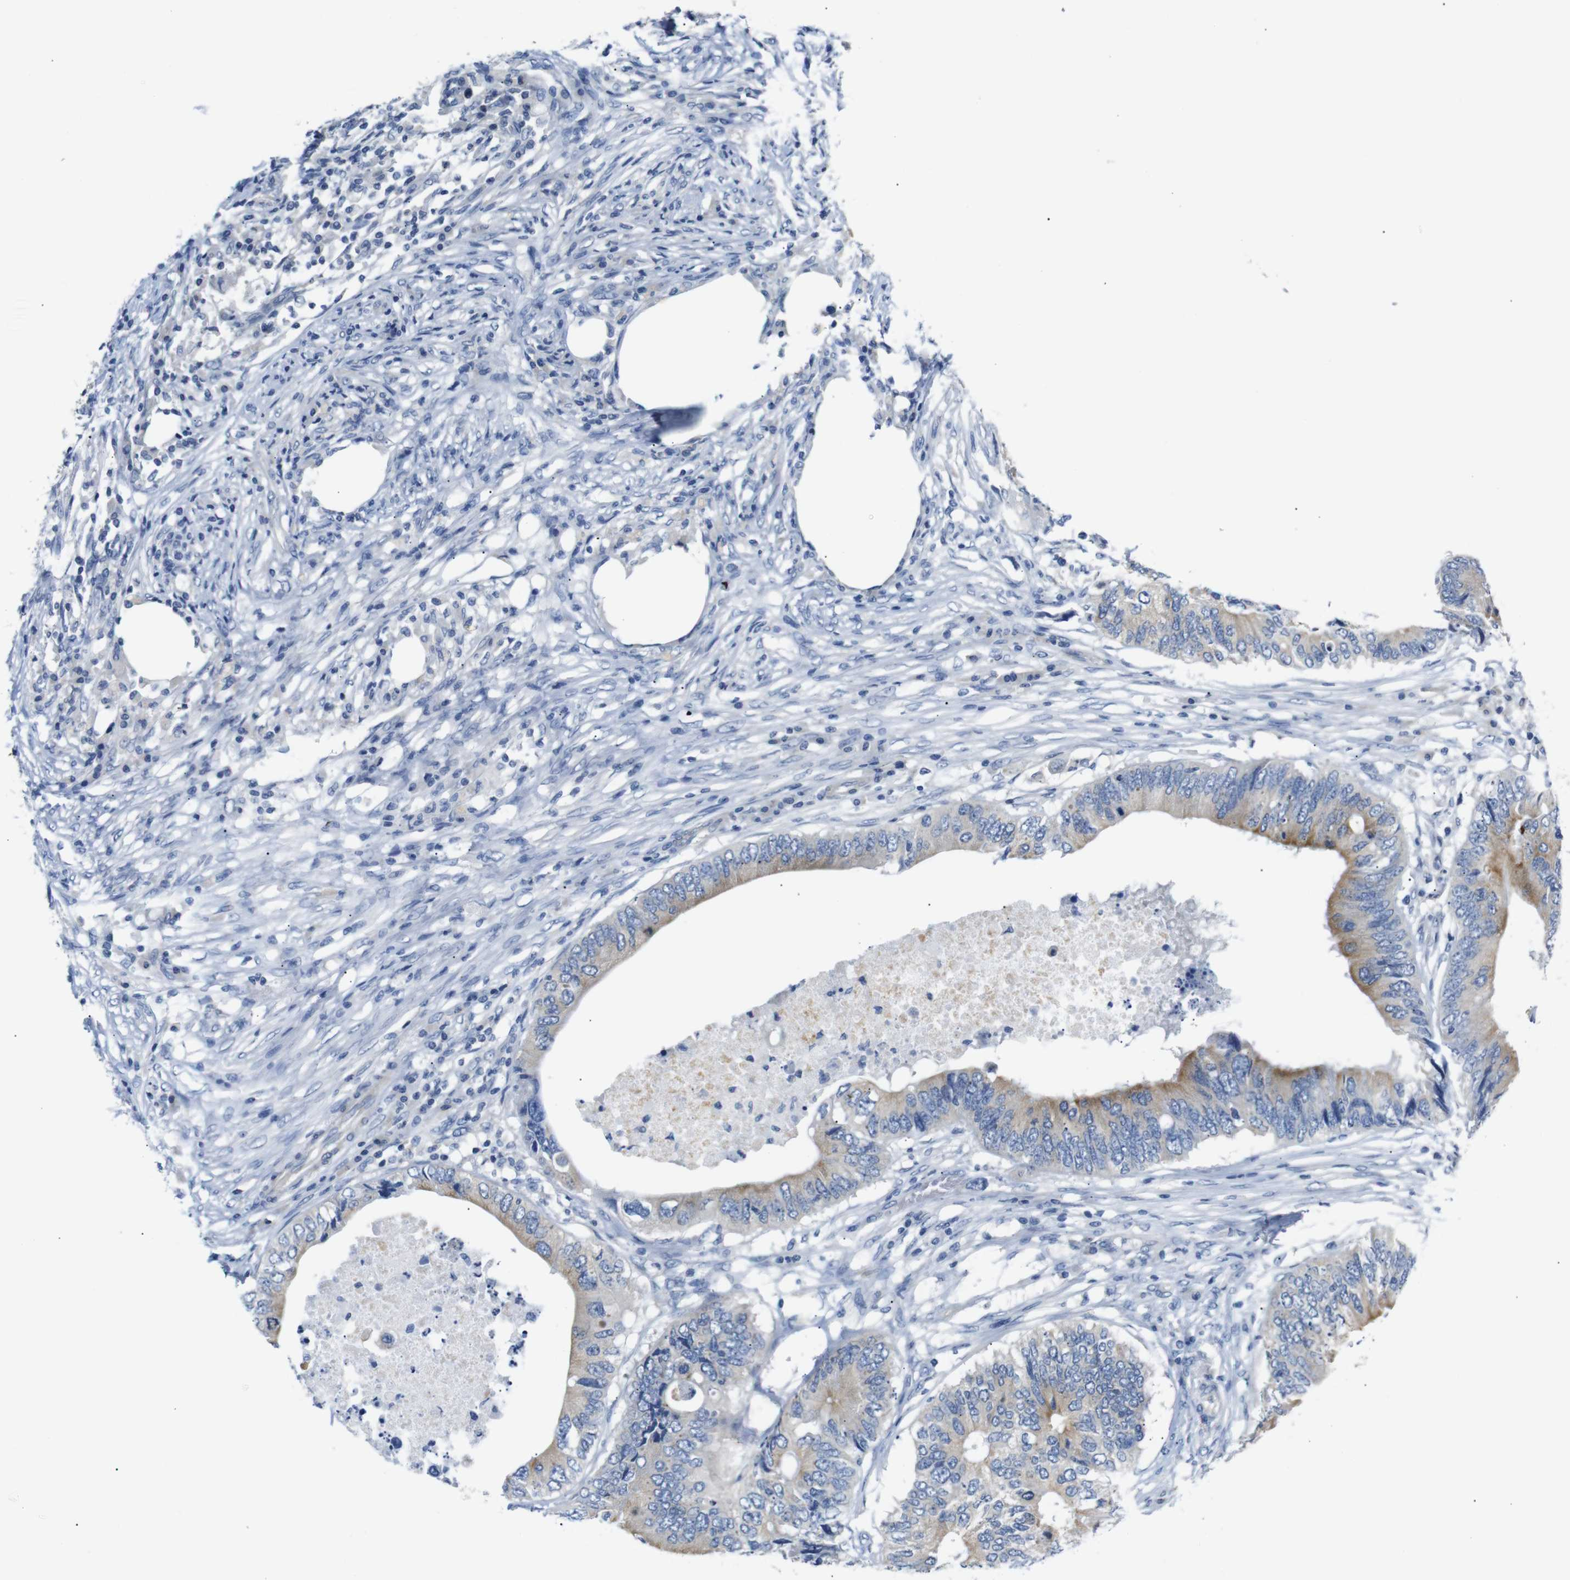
{"staining": {"intensity": "moderate", "quantity": ">75%", "location": "cytoplasmic/membranous"}, "tissue": "colorectal cancer", "cell_type": "Tumor cells", "image_type": "cancer", "snomed": [{"axis": "morphology", "description": "Adenocarcinoma, NOS"}, {"axis": "topography", "description": "Colon"}], "caption": "Immunohistochemical staining of colorectal adenocarcinoma reveals medium levels of moderate cytoplasmic/membranous protein staining in about >75% of tumor cells.", "gene": "DCP1A", "patient": {"sex": "male", "age": 71}}